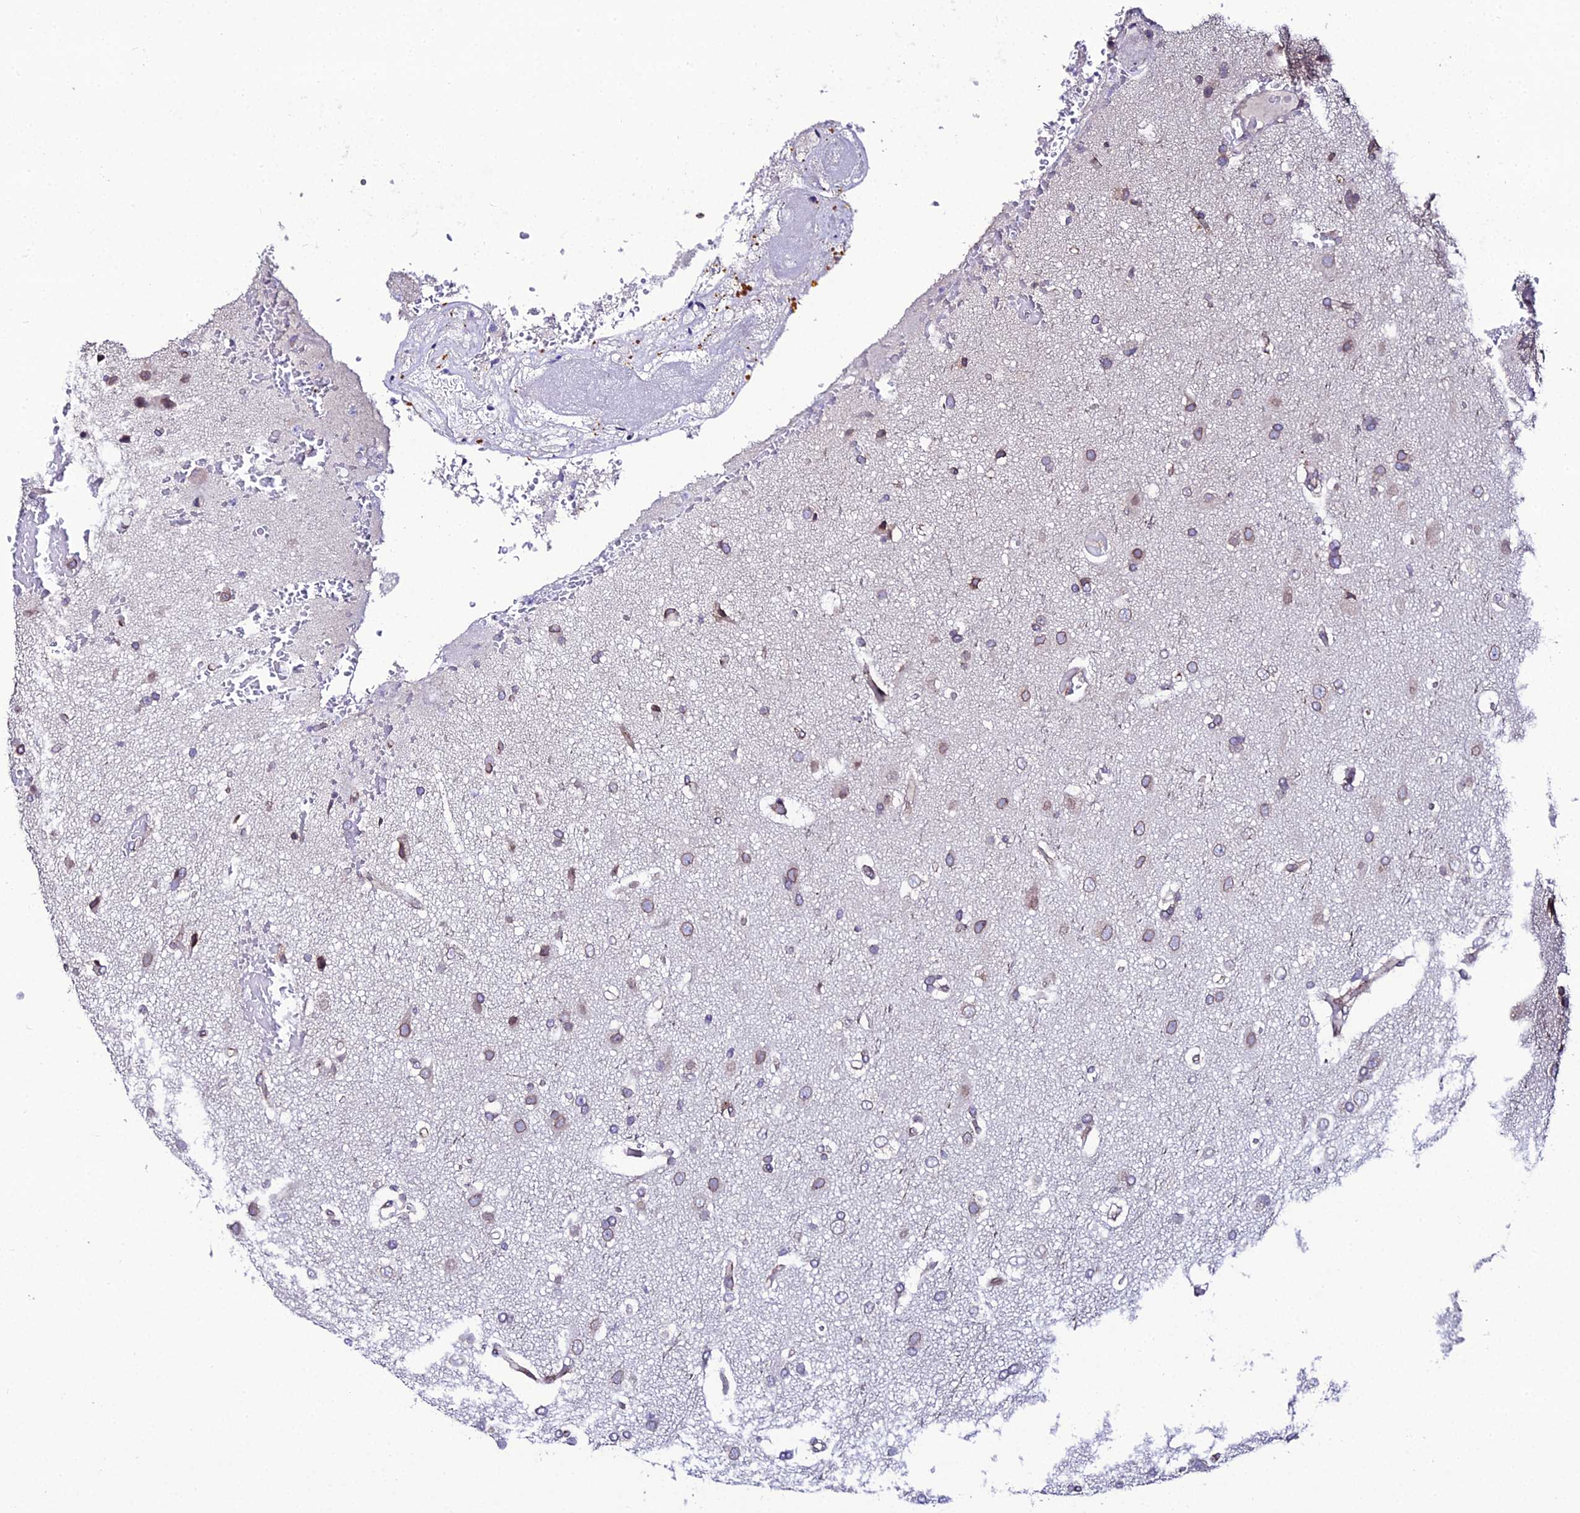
{"staining": {"intensity": "moderate", "quantity": "<25%", "location": "cytoplasmic/membranous,nuclear"}, "tissue": "glioma", "cell_type": "Tumor cells", "image_type": "cancer", "snomed": [{"axis": "morphology", "description": "Glioma, malignant, High grade"}, {"axis": "topography", "description": "Brain"}], "caption": "Immunohistochemistry (IHC) image of neoplastic tissue: human high-grade glioma (malignant) stained using IHC reveals low levels of moderate protein expression localized specifically in the cytoplasmic/membranous and nuclear of tumor cells, appearing as a cytoplasmic/membranous and nuclear brown color.", "gene": "DDX19A", "patient": {"sex": "female", "age": 74}}